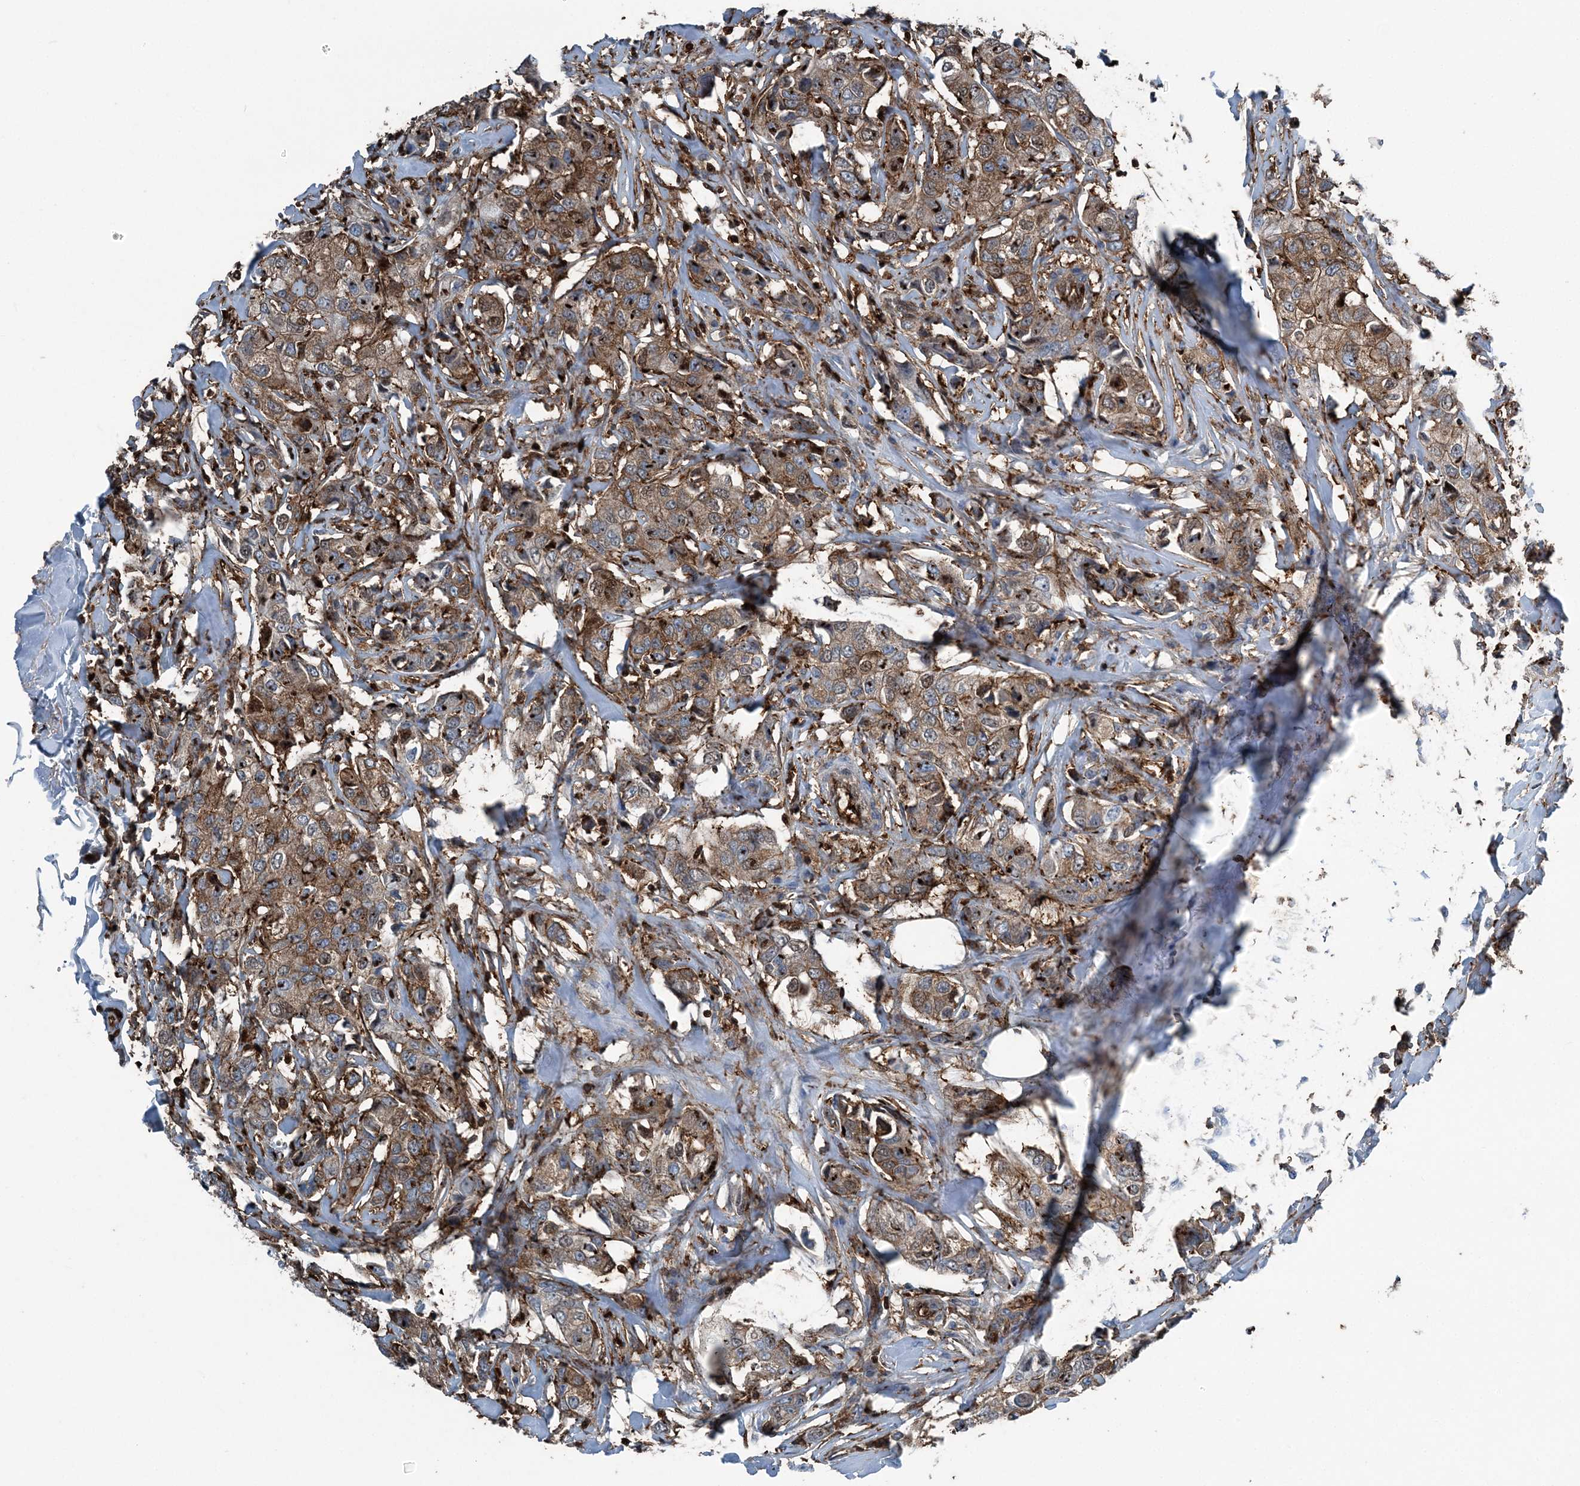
{"staining": {"intensity": "moderate", "quantity": "25%-75%", "location": "cytoplasmic/membranous"}, "tissue": "breast cancer", "cell_type": "Tumor cells", "image_type": "cancer", "snomed": [{"axis": "morphology", "description": "Duct carcinoma"}, {"axis": "topography", "description": "Breast"}], "caption": "Protein expression analysis of breast infiltrating ductal carcinoma exhibits moderate cytoplasmic/membranous staining in about 25%-75% of tumor cells.", "gene": "CFL1", "patient": {"sex": "female", "age": 80}}